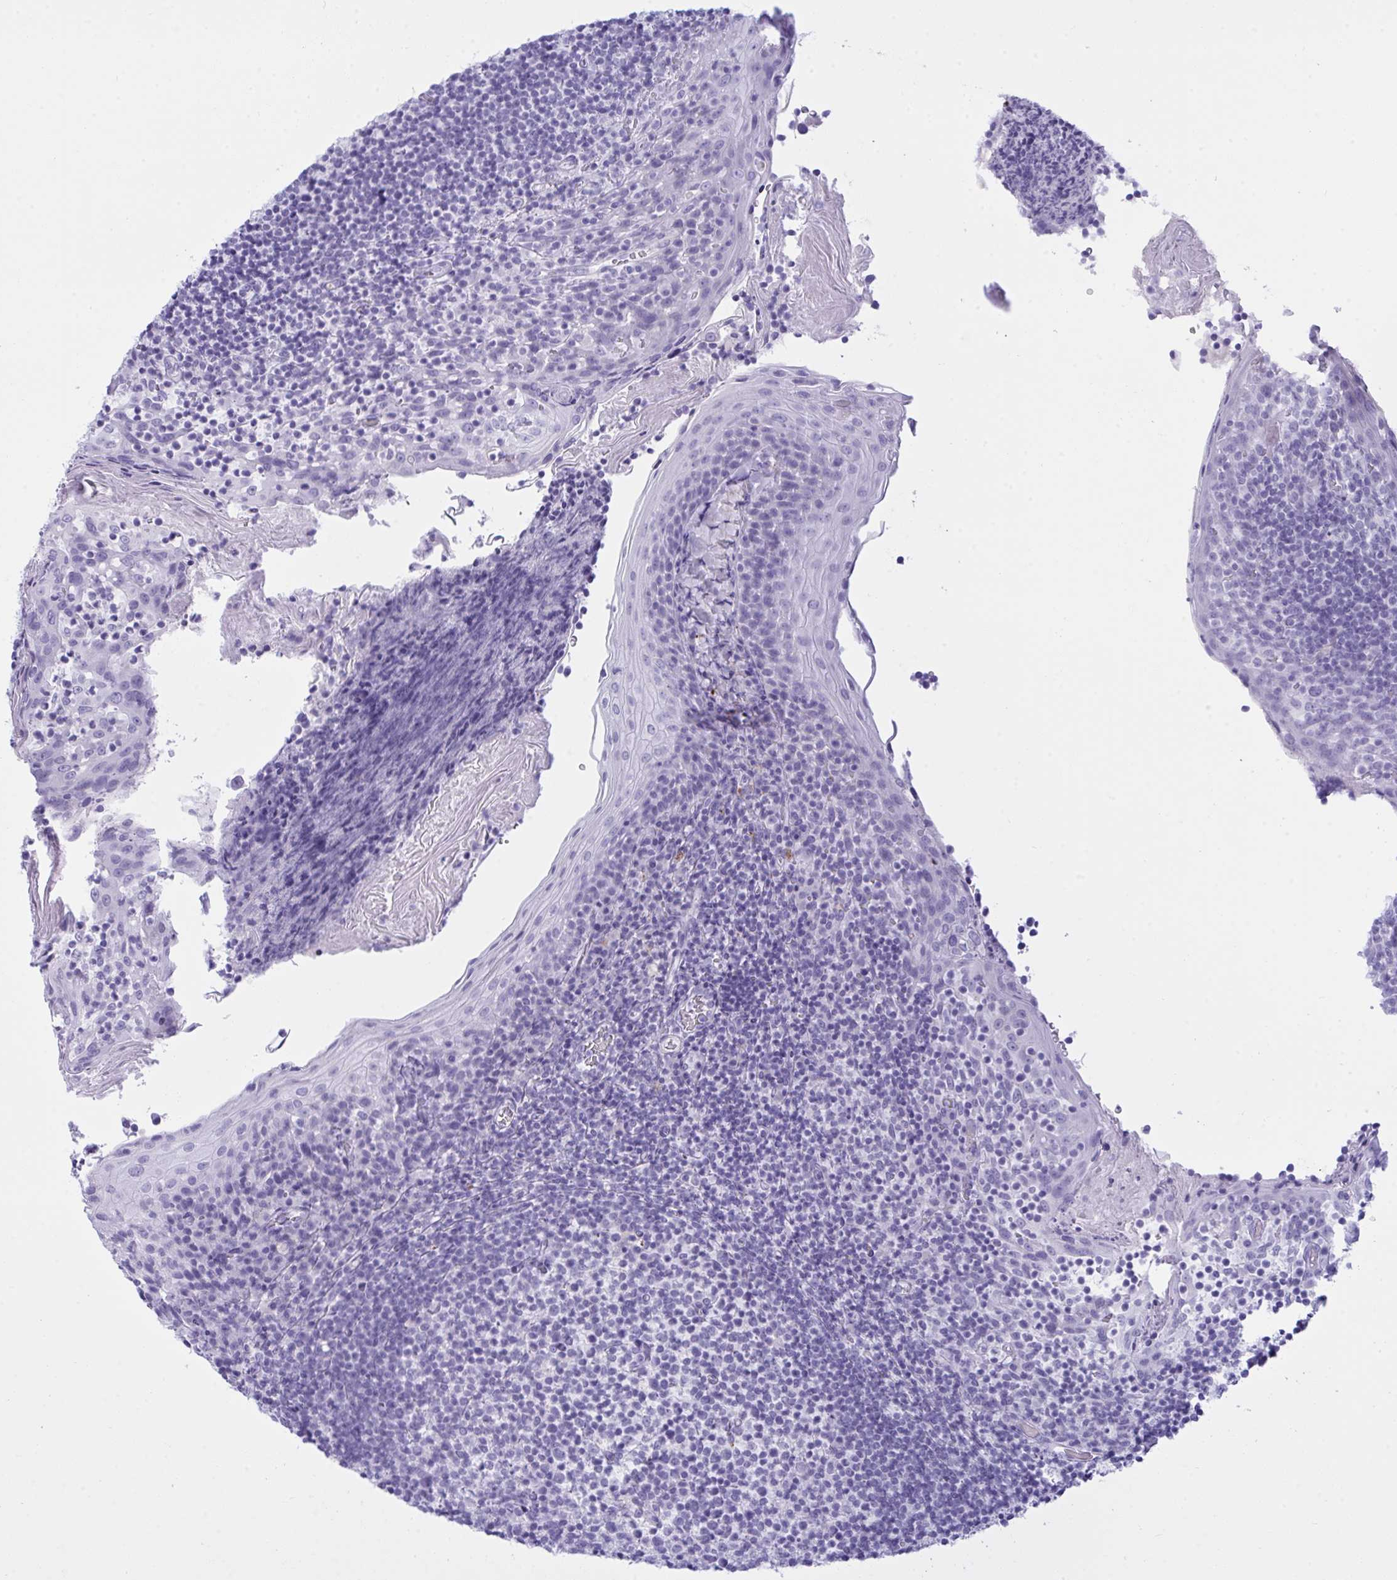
{"staining": {"intensity": "negative", "quantity": "none", "location": "none"}, "tissue": "tonsil", "cell_type": "Germinal center cells", "image_type": "normal", "snomed": [{"axis": "morphology", "description": "Normal tissue, NOS"}, {"axis": "topography", "description": "Tonsil"}], "caption": "IHC image of unremarkable tonsil stained for a protein (brown), which demonstrates no positivity in germinal center cells. (Brightfield microscopy of DAB IHC at high magnification).", "gene": "ELN", "patient": {"sex": "female", "age": 10}}